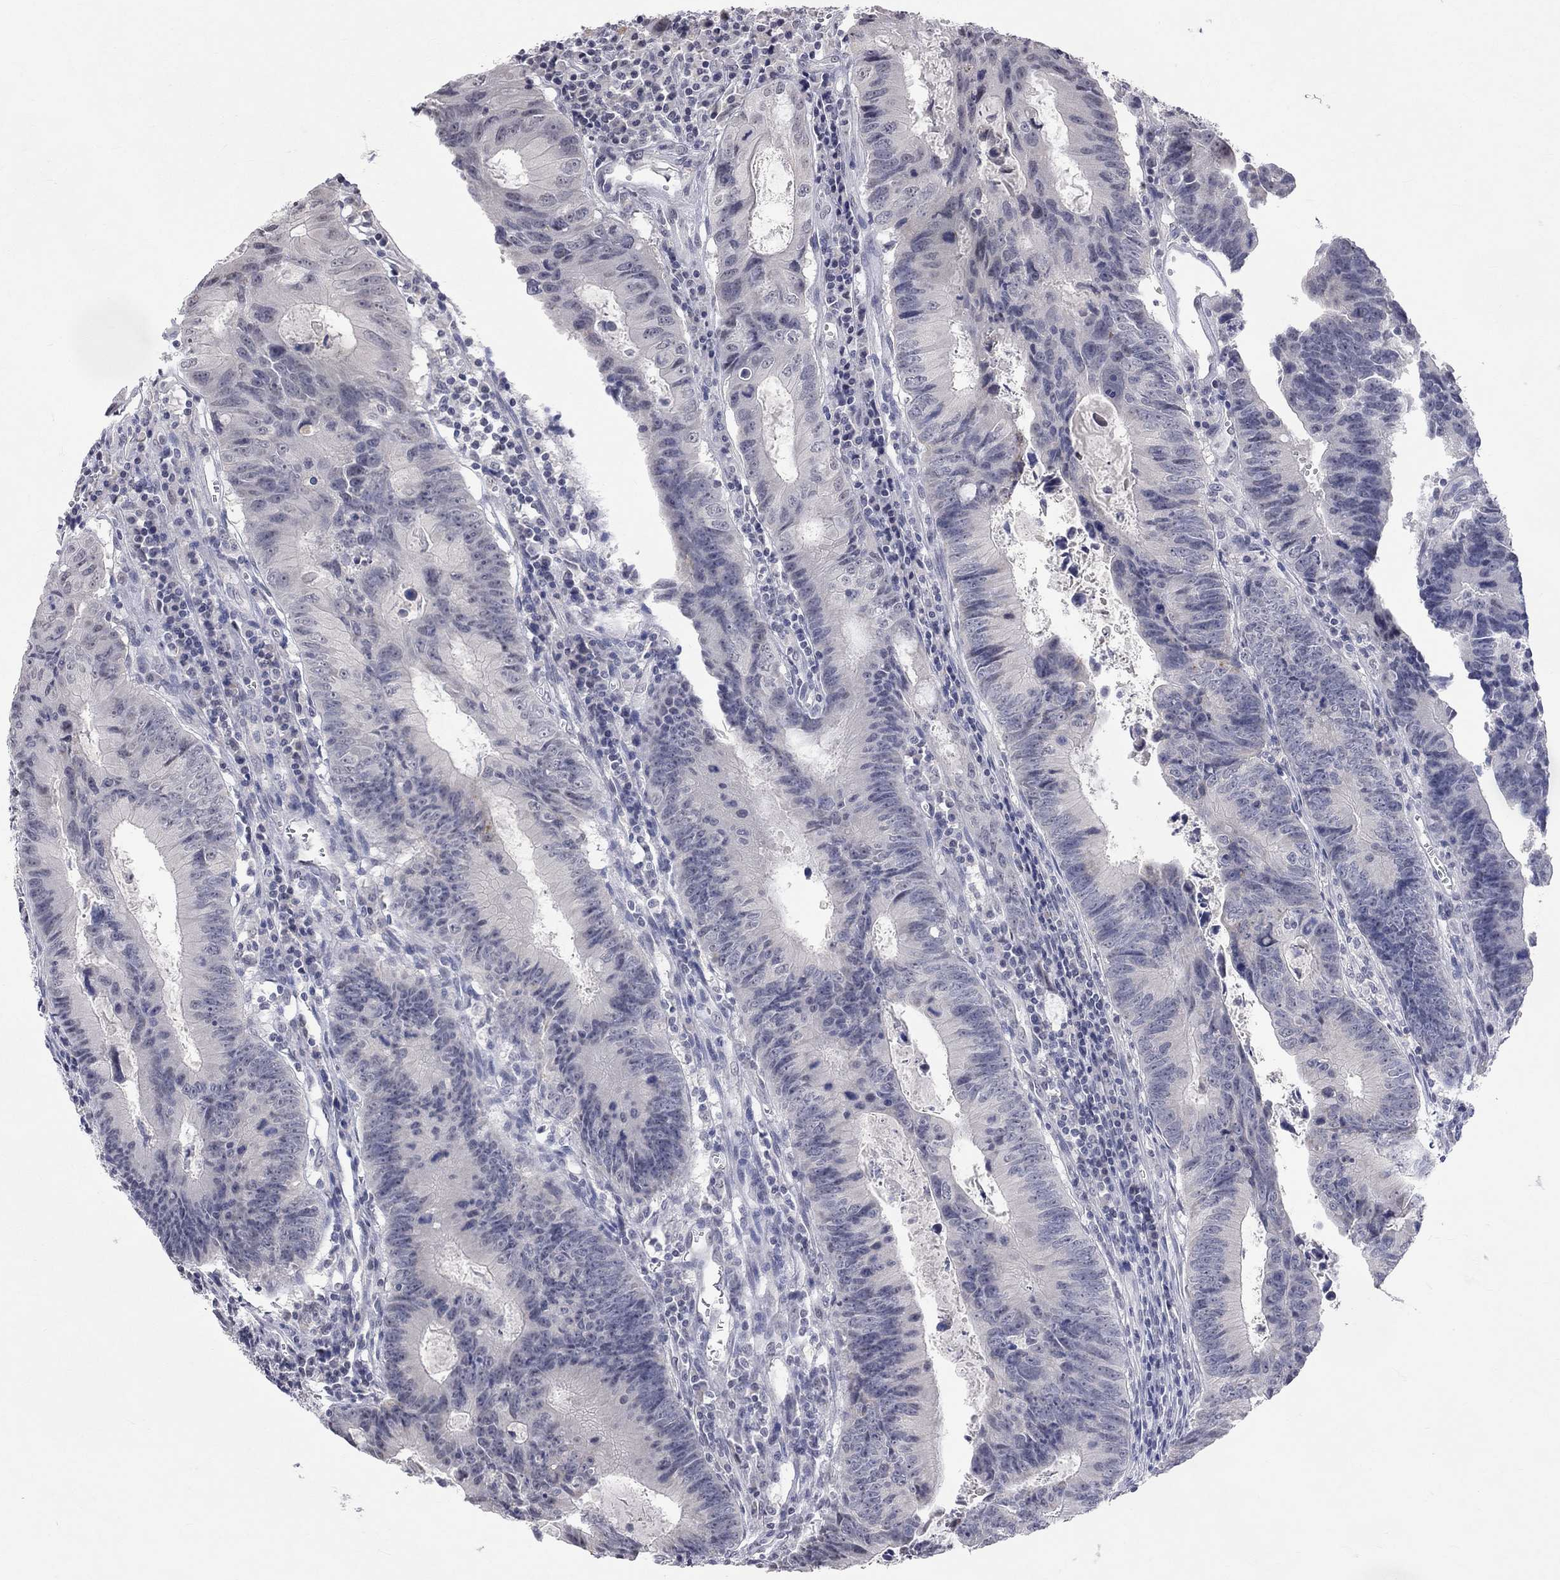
{"staining": {"intensity": "negative", "quantity": "none", "location": "none"}, "tissue": "colorectal cancer", "cell_type": "Tumor cells", "image_type": "cancer", "snomed": [{"axis": "morphology", "description": "Adenocarcinoma, NOS"}, {"axis": "topography", "description": "Colon"}], "caption": "The micrograph exhibits no significant expression in tumor cells of colorectal cancer (adenocarcinoma).", "gene": "TMEM143", "patient": {"sex": "female", "age": 87}}